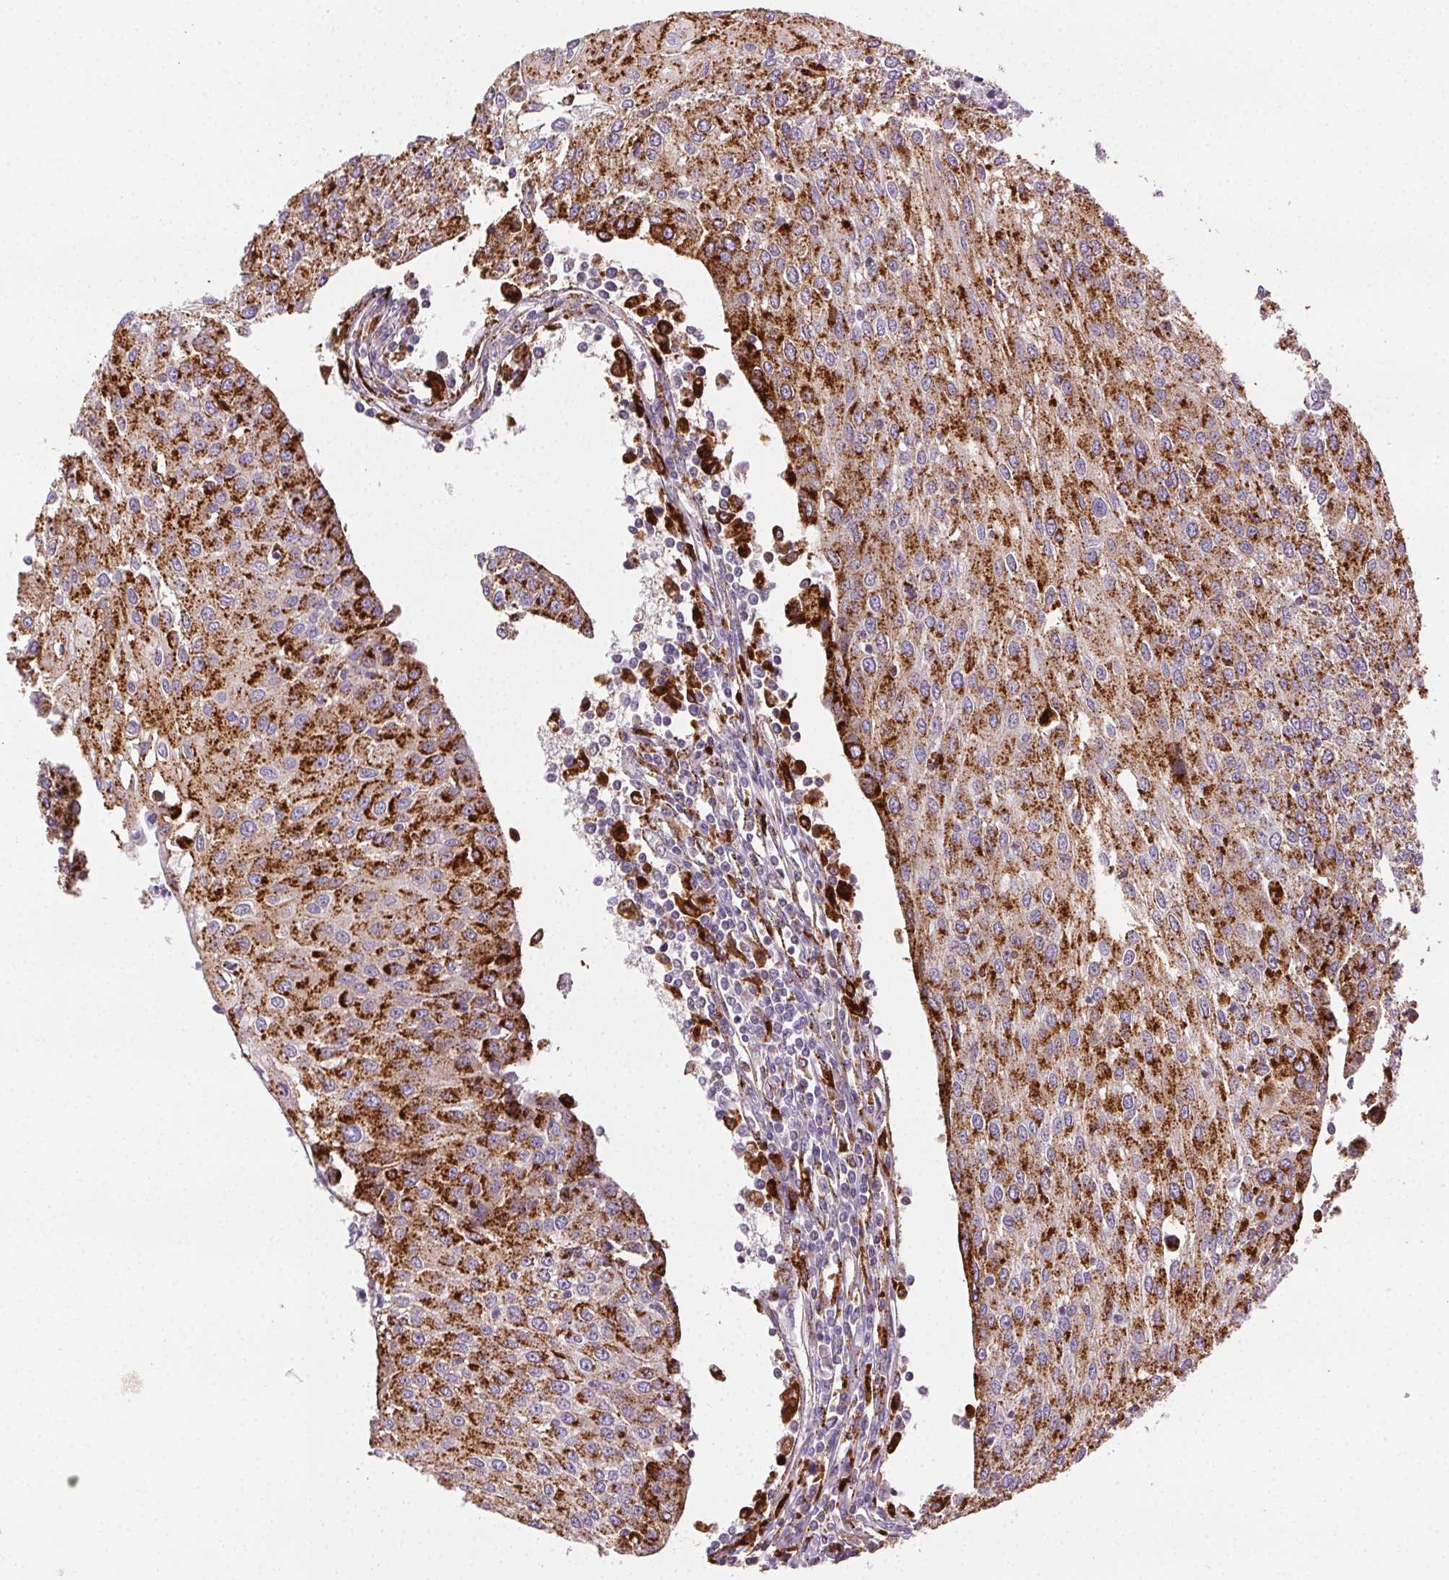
{"staining": {"intensity": "strong", "quantity": ">75%", "location": "cytoplasmic/membranous"}, "tissue": "urothelial cancer", "cell_type": "Tumor cells", "image_type": "cancer", "snomed": [{"axis": "morphology", "description": "Urothelial carcinoma, High grade"}, {"axis": "topography", "description": "Urinary bladder"}], "caption": "An image of high-grade urothelial carcinoma stained for a protein shows strong cytoplasmic/membranous brown staining in tumor cells.", "gene": "SCPEP1", "patient": {"sex": "female", "age": 85}}